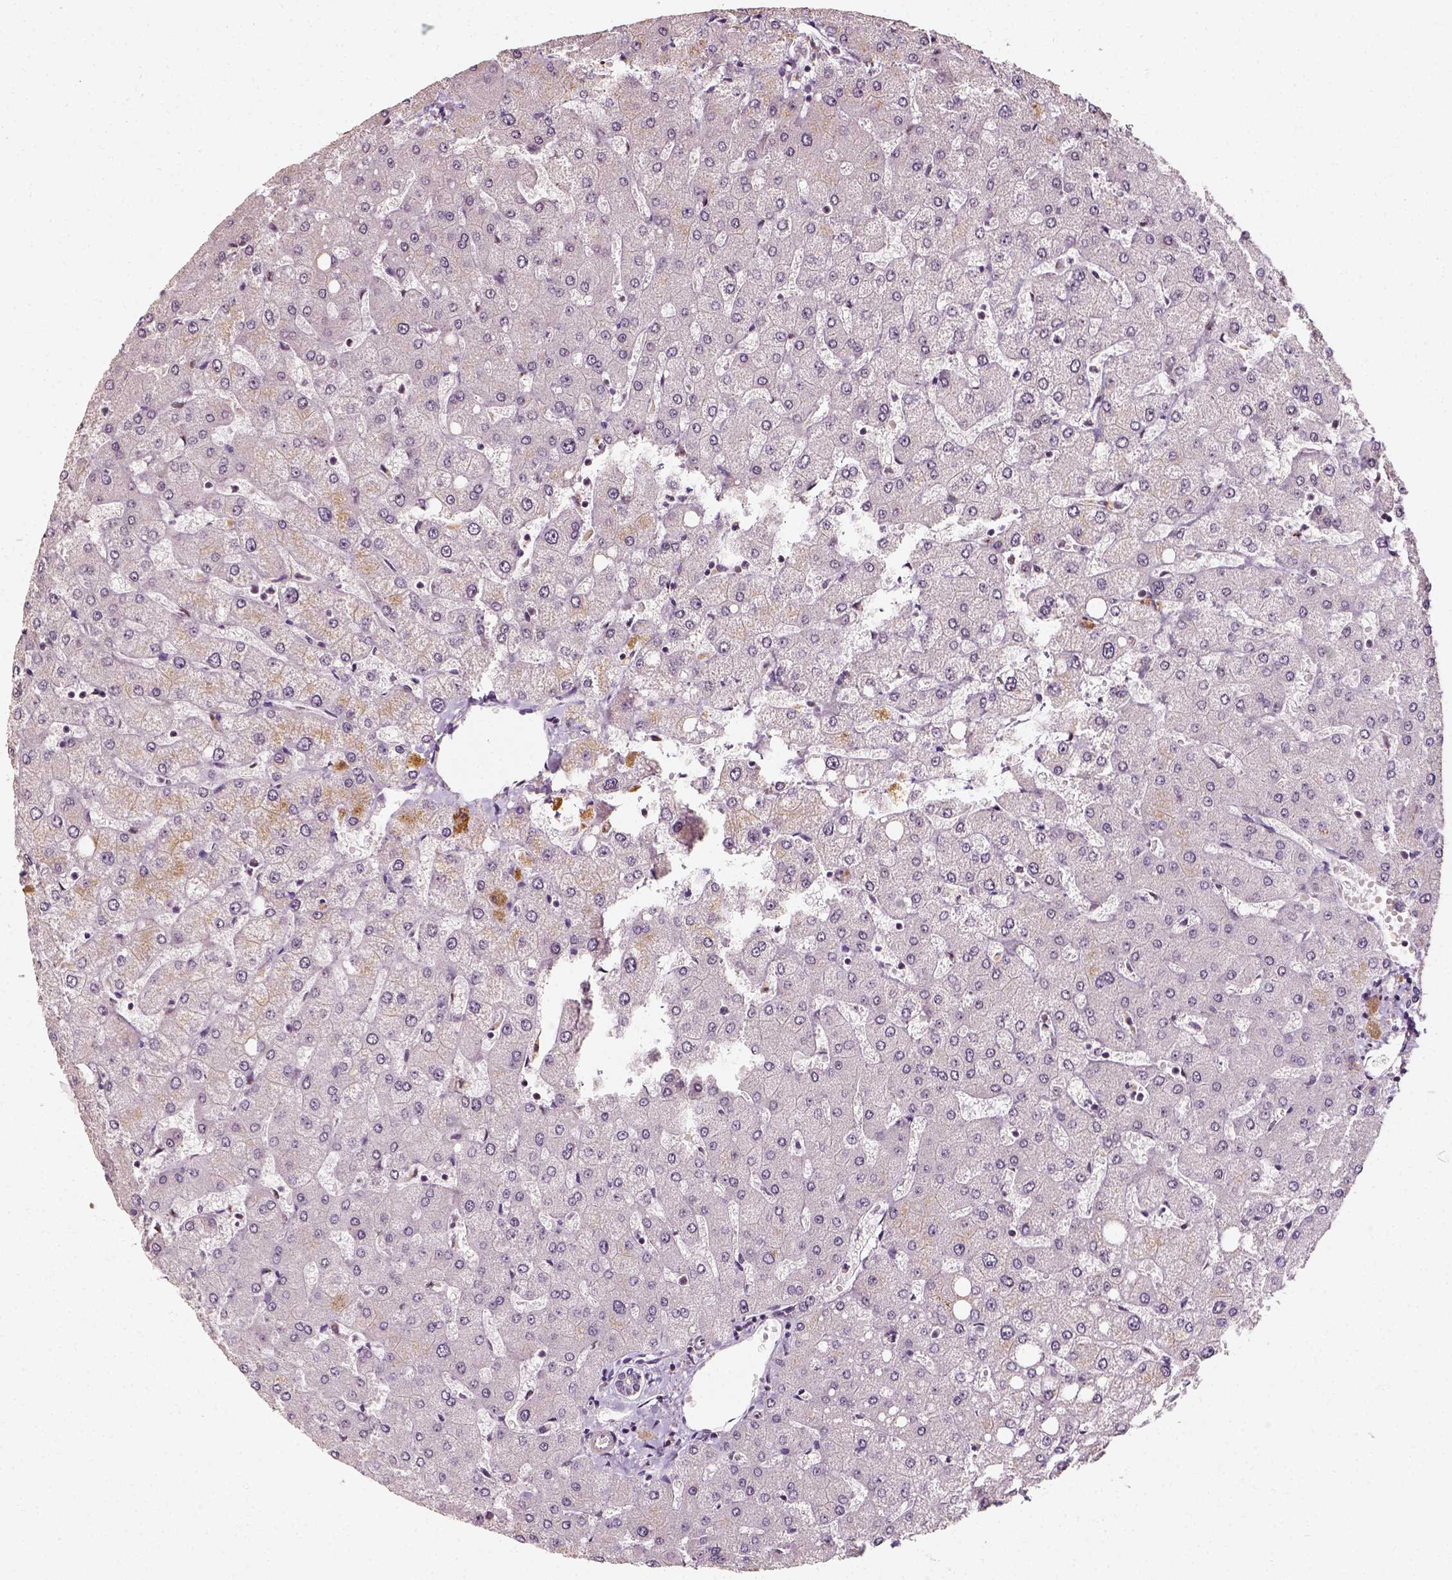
{"staining": {"intensity": "negative", "quantity": "none", "location": "none"}, "tissue": "liver", "cell_type": "Cholangiocytes", "image_type": "normal", "snomed": [{"axis": "morphology", "description": "Normal tissue, NOS"}, {"axis": "topography", "description": "Liver"}], "caption": "Immunohistochemistry micrograph of normal liver: human liver stained with DAB (3,3'-diaminobenzidine) exhibits no significant protein positivity in cholangiocytes.", "gene": "NACC1", "patient": {"sex": "female", "age": 54}}